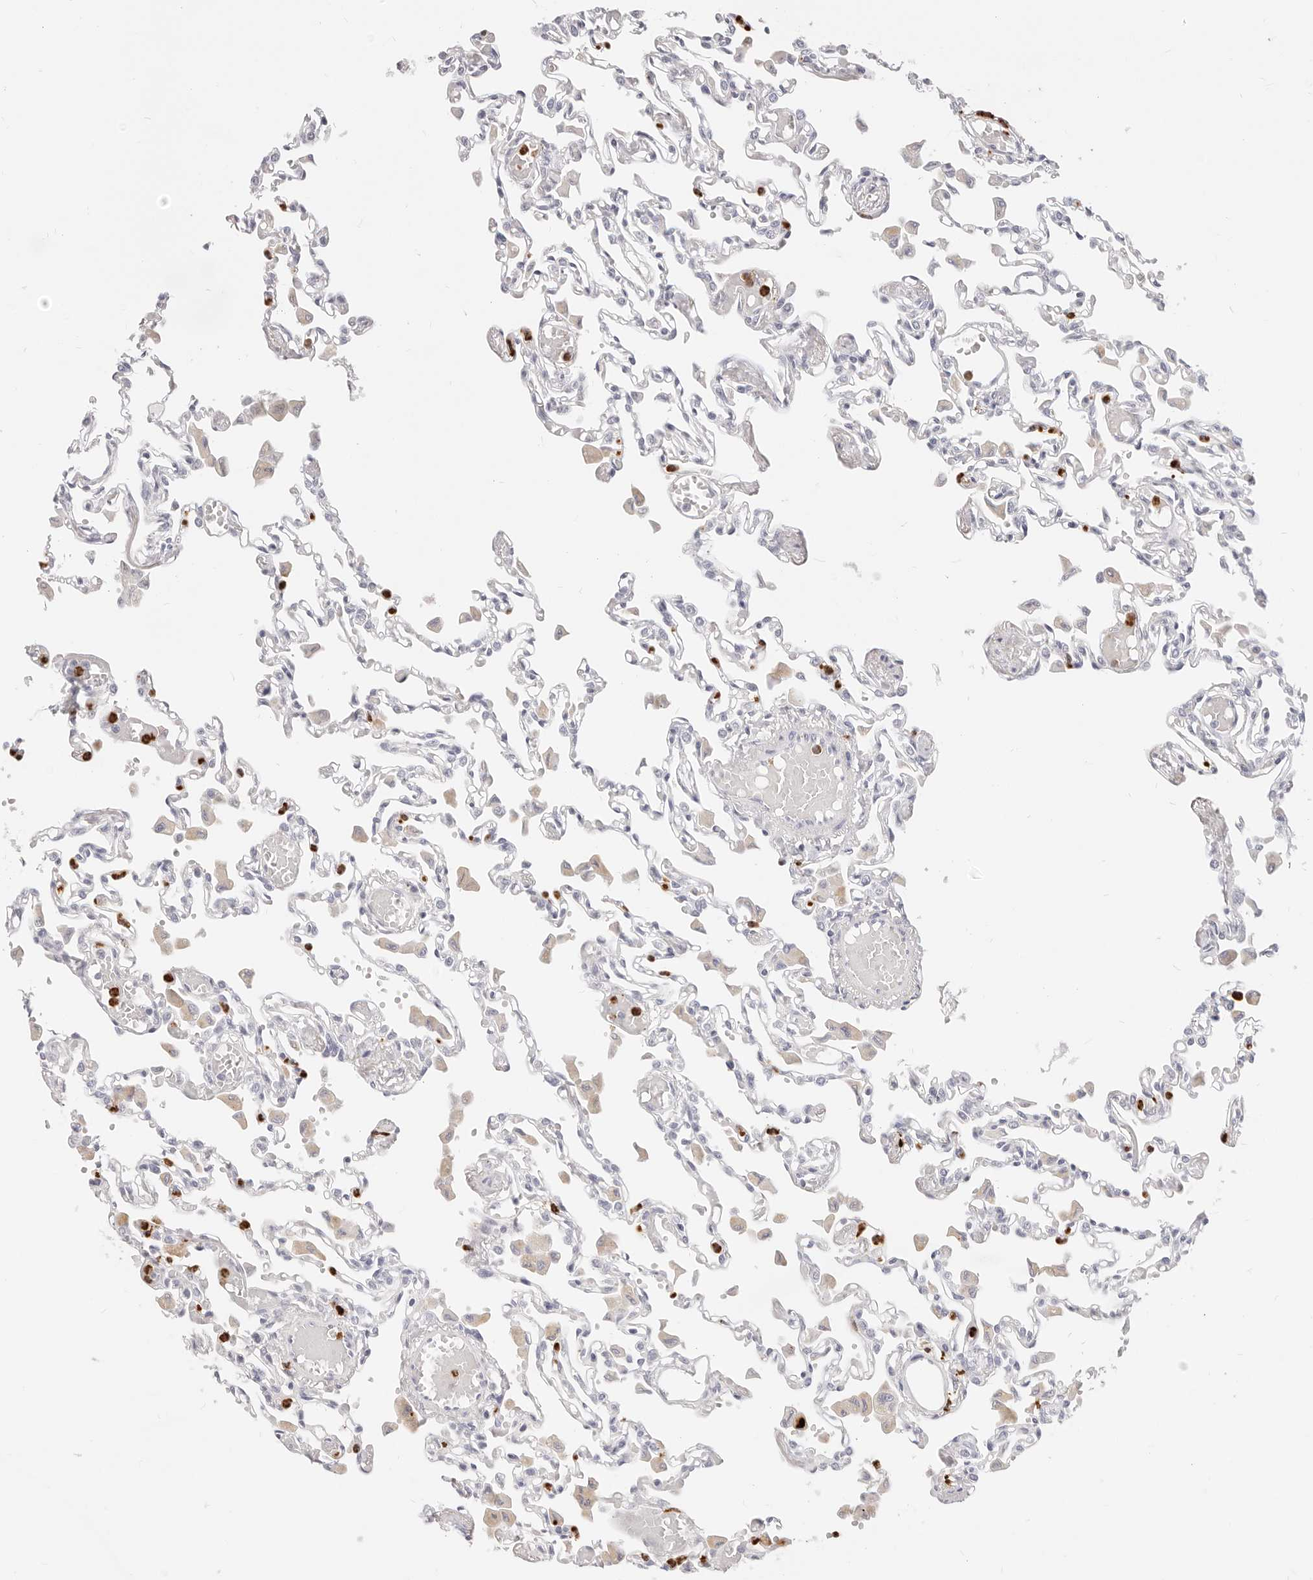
{"staining": {"intensity": "negative", "quantity": "none", "location": "none"}, "tissue": "lung", "cell_type": "Alveolar cells", "image_type": "normal", "snomed": [{"axis": "morphology", "description": "Normal tissue, NOS"}, {"axis": "topography", "description": "Bronchus"}, {"axis": "topography", "description": "Lung"}], "caption": "DAB immunohistochemical staining of normal lung shows no significant positivity in alveolar cells. (DAB (3,3'-diaminobenzidine) immunohistochemistry, high magnification).", "gene": "CAMP", "patient": {"sex": "female", "age": 49}}